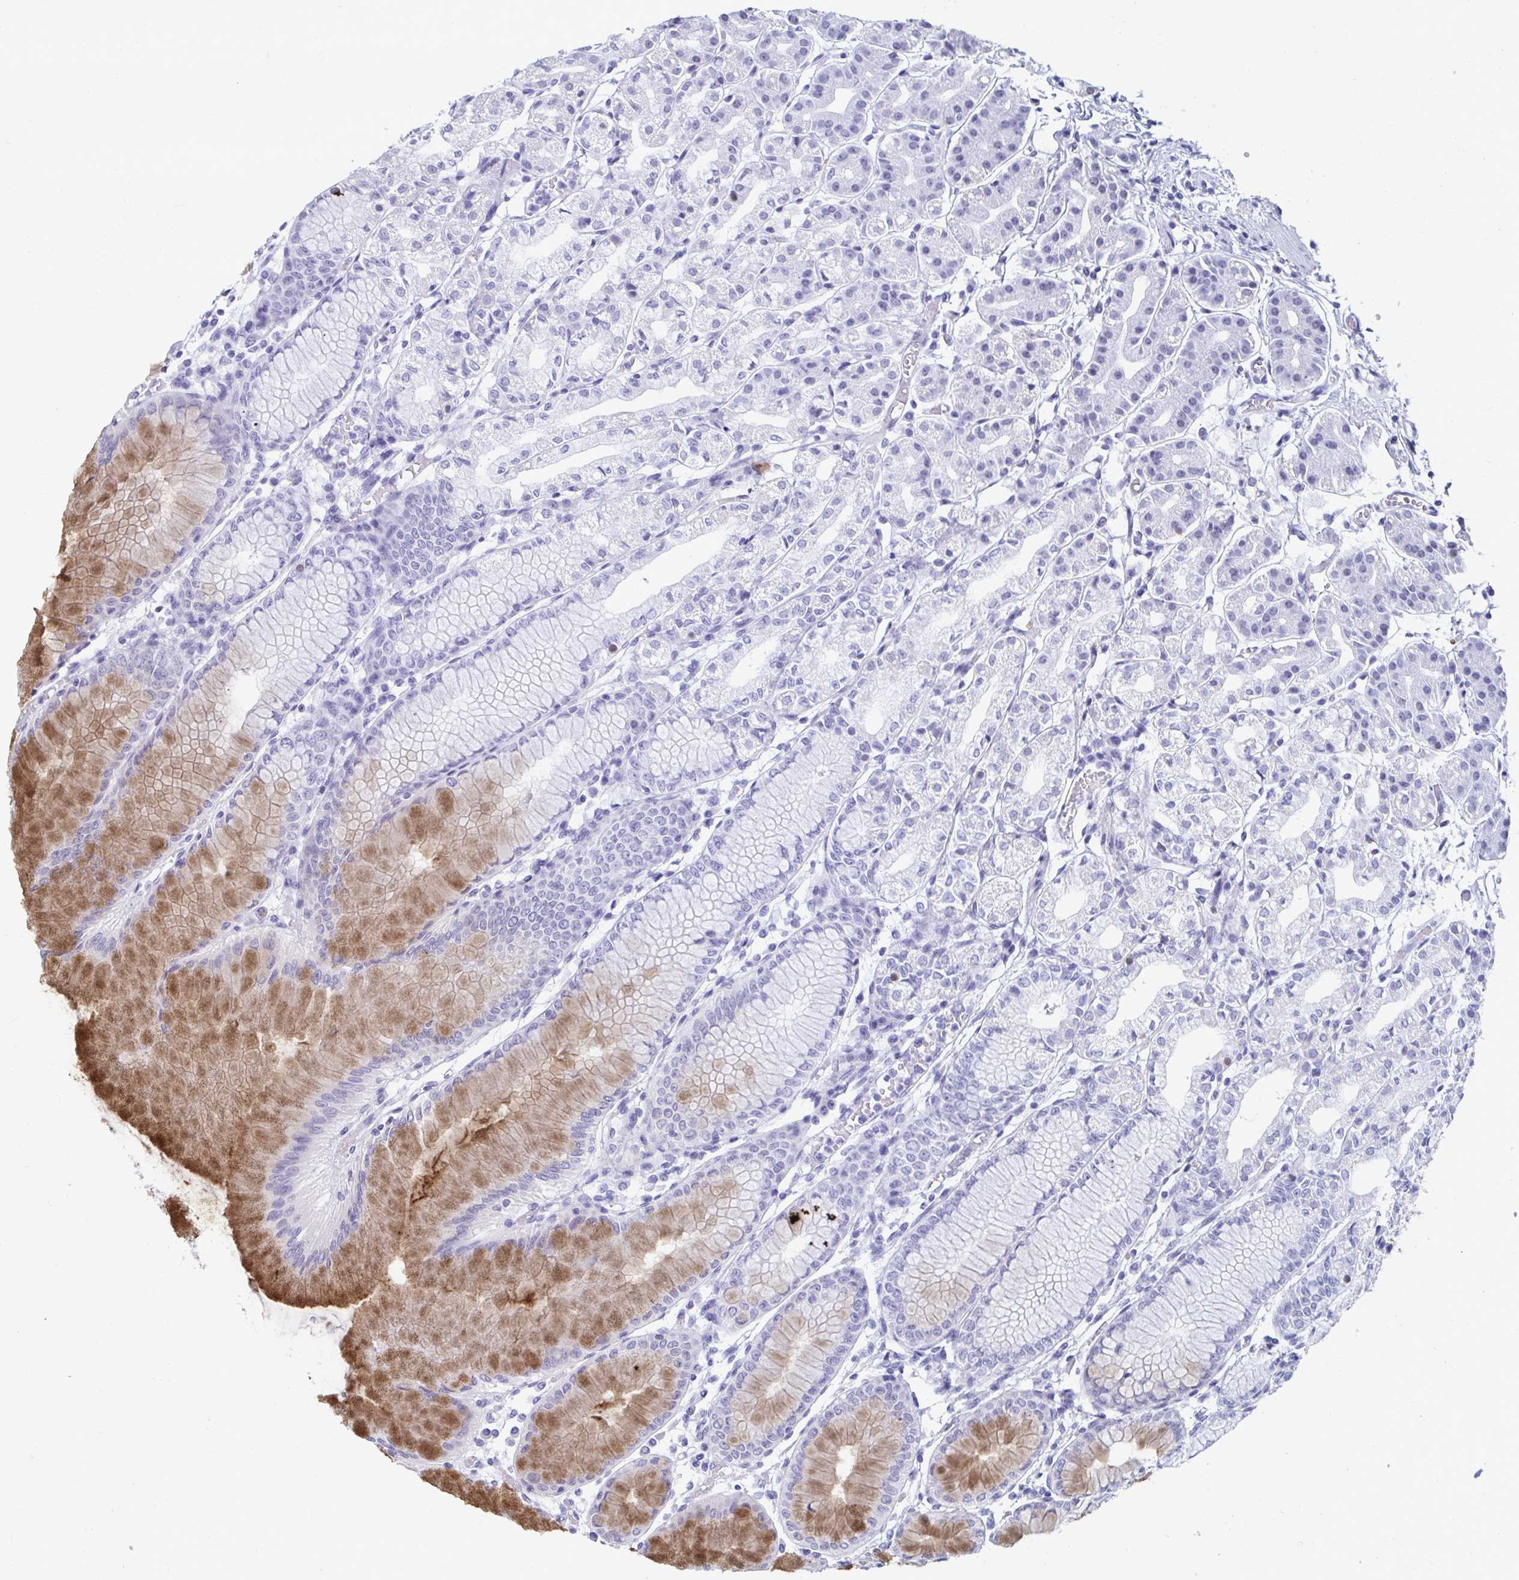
{"staining": {"intensity": "moderate", "quantity": "<25%", "location": "cytoplasmic/membranous"}, "tissue": "stomach", "cell_type": "Glandular cells", "image_type": "normal", "snomed": [{"axis": "morphology", "description": "Normal tissue, NOS"}, {"axis": "topography", "description": "Stomach"}], "caption": "Moderate cytoplasmic/membranous positivity is seen in approximately <25% of glandular cells in benign stomach.", "gene": "GKN2", "patient": {"sex": "female", "age": 57}}